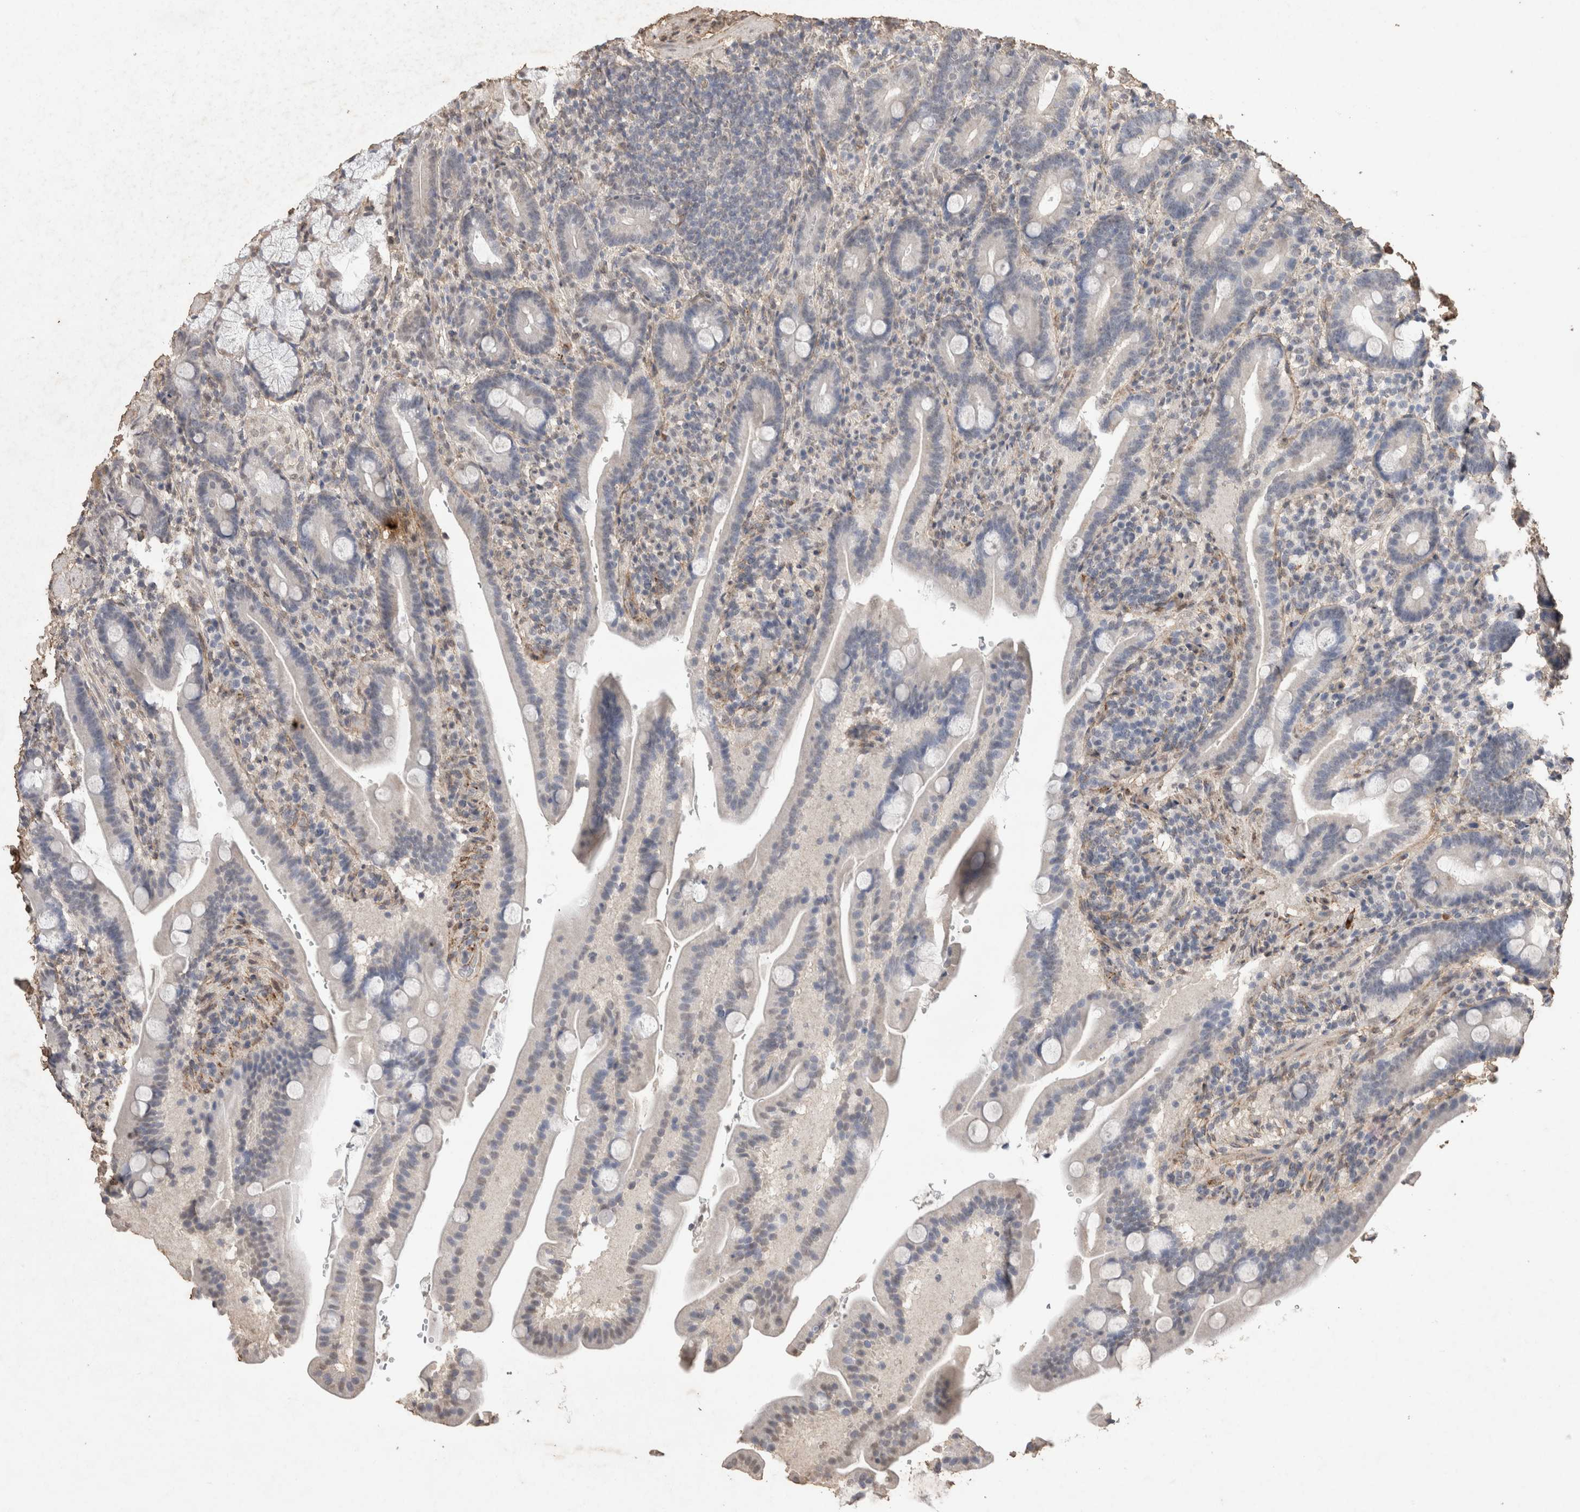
{"staining": {"intensity": "negative", "quantity": "none", "location": "none"}, "tissue": "duodenum", "cell_type": "Glandular cells", "image_type": "normal", "snomed": [{"axis": "morphology", "description": "Normal tissue, NOS"}, {"axis": "topography", "description": "Duodenum"}], "caption": "Protein analysis of benign duodenum shows no significant staining in glandular cells.", "gene": "C1QTNF5", "patient": {"sex": "male", "age": 54}}